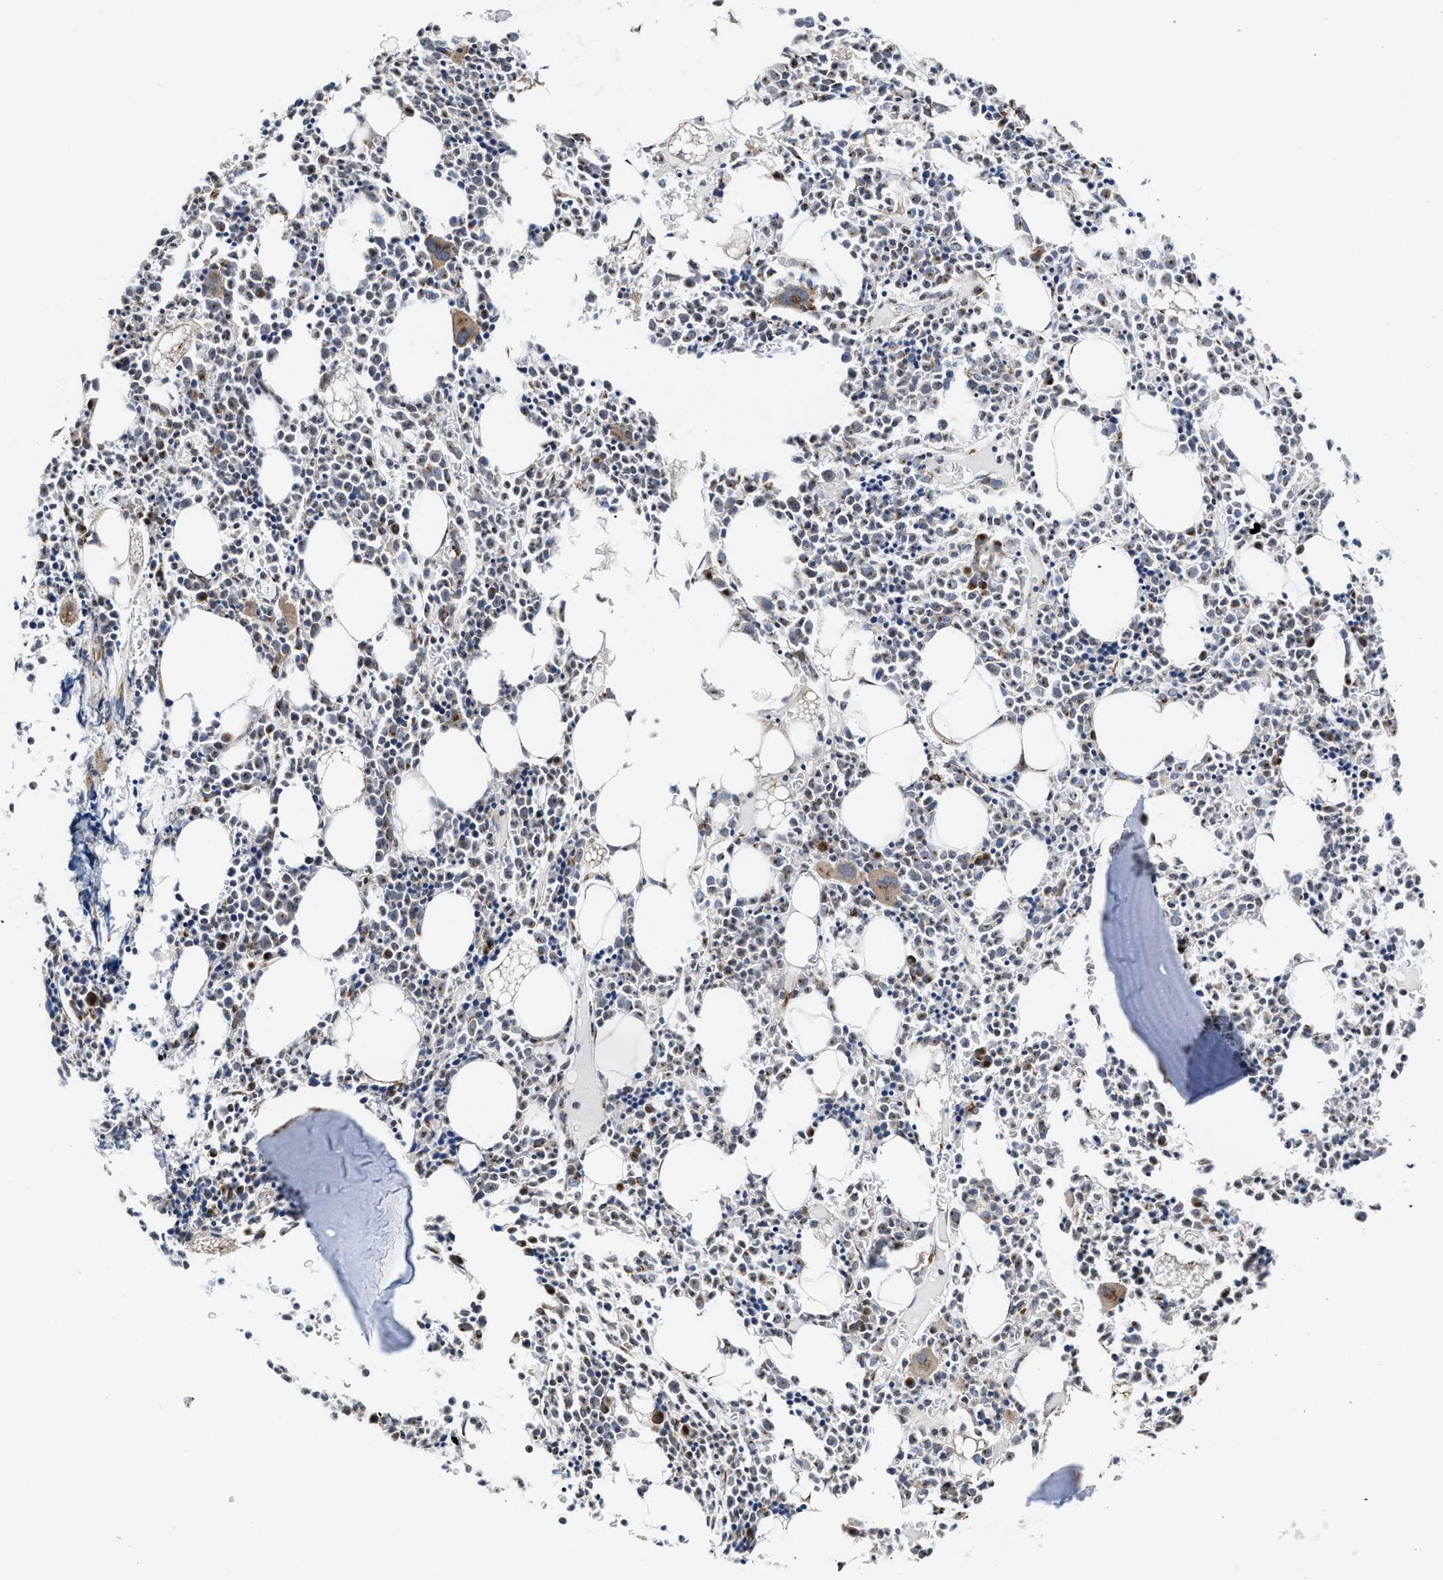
{"staining": {"intensity": "moderate", "quantity": "<25%", "location": "cytoplasmic/membranous"}, "tissue": "bone marrow", "cell_type": "Hematopoietic cells", "image_type": "normal", "snomed": [{"axis": "morphology", "description": "Normal tissue, NOS"}, {"axis": "morphology", "description": "Inflammation, NOS"}, {"axis": "topography", "description": "Bone marrow"}], "caption": "This histopathology image reveals immunohistochemistry (IHC) staining of normal human bone marrow, with low moderate cytoplasmic/membranous staining in approximately <25% of hematopoietic cells.", "gene": "CEP128", "patient": {"sex": "female", "age": 40}}